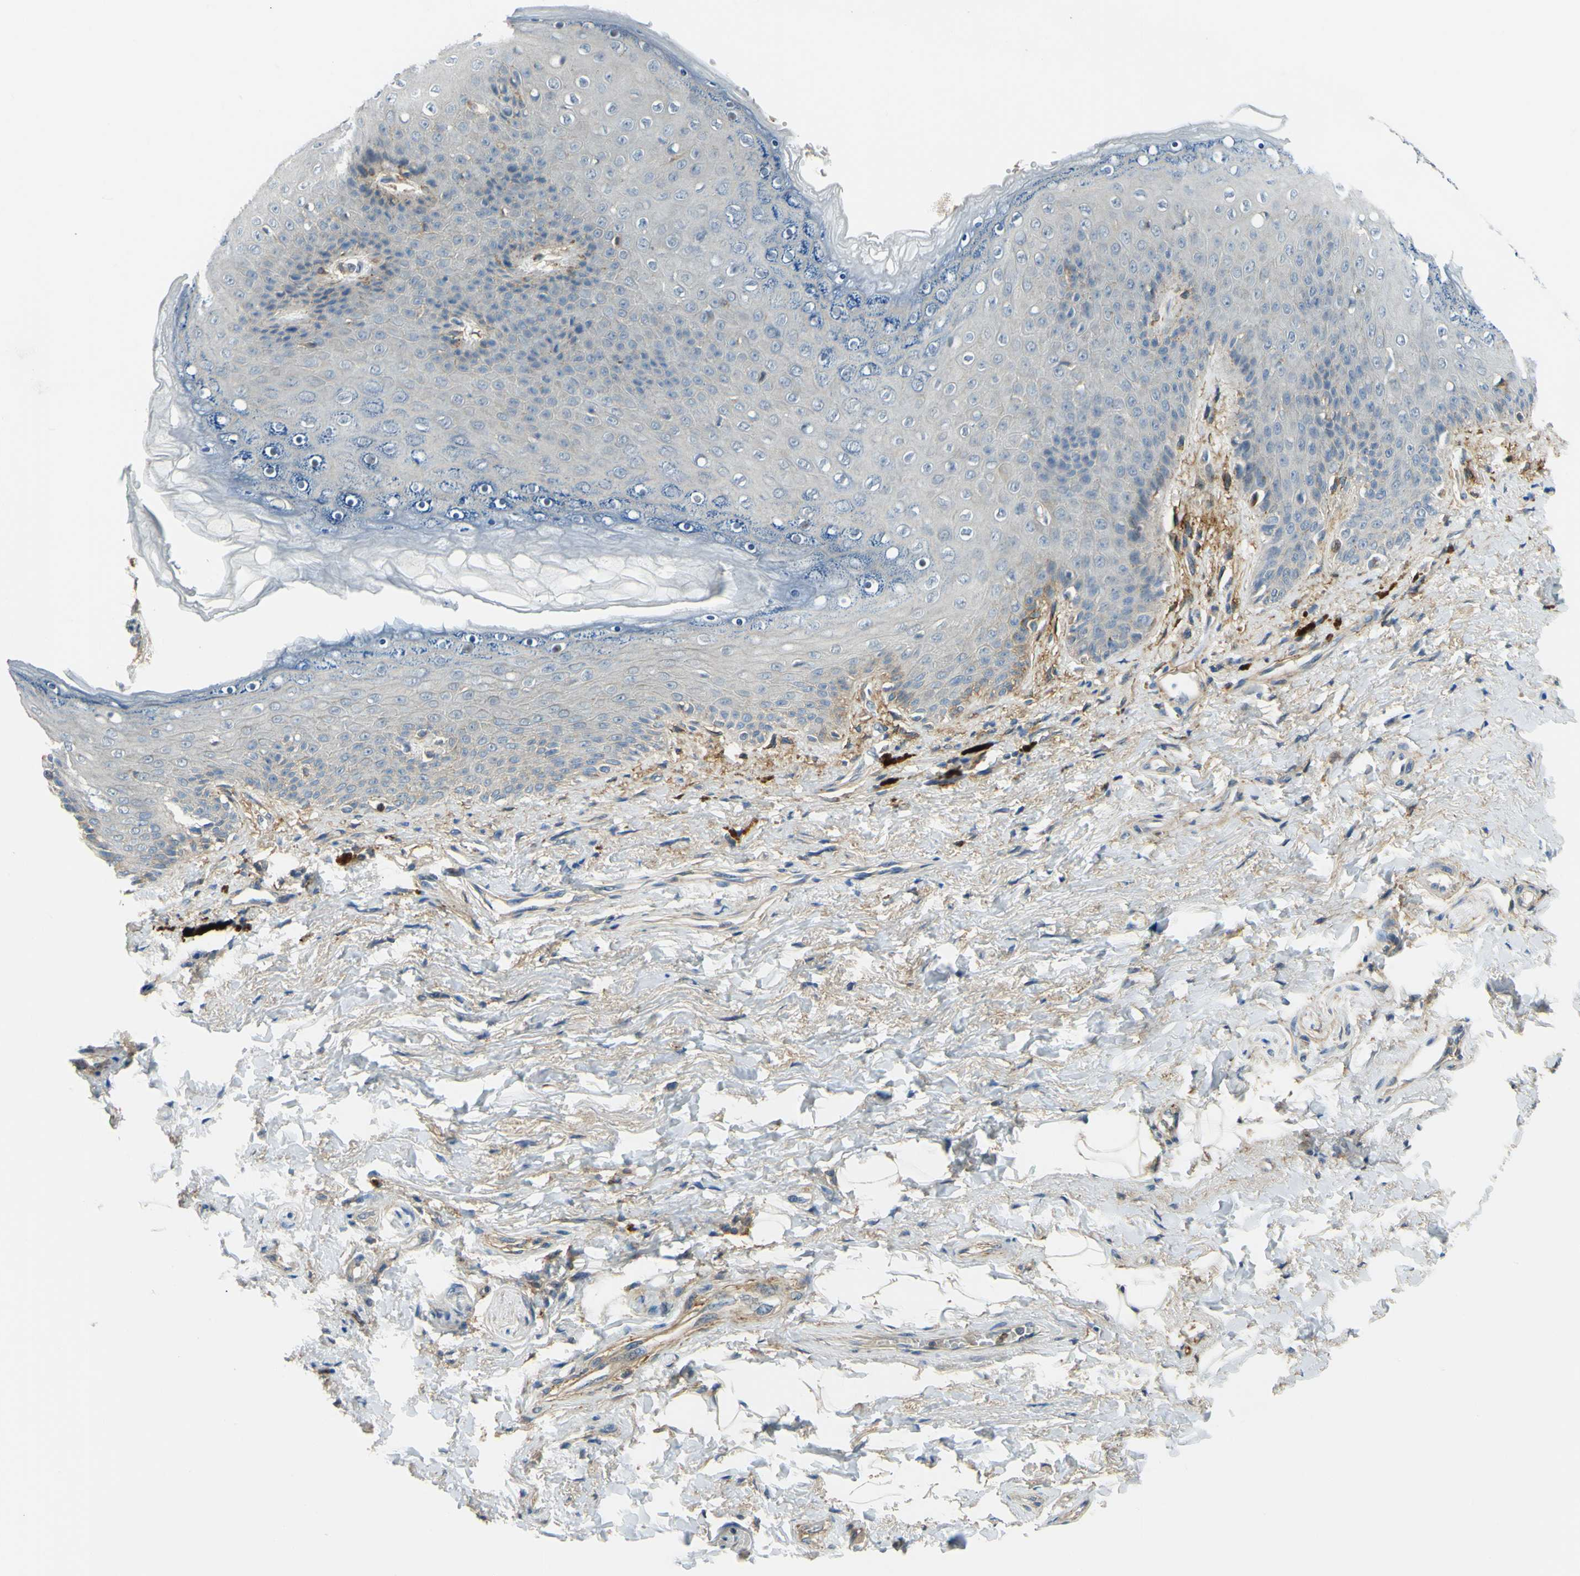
{"staining": {"intensity": "negative", "quantity": "none", "location": "none"}, "tissue": "skin", "cell_type": "Epidermal cells", "image_type": "normal", "snomed": [{"axis": "morphology", "description": "Normal tissue, NOS"}, {"axis": "topography", "description": "Anal"}], "caption": "There is no significant expression in epidermal cells of skin. (Stains: DAB immunohistochemistry (IHC) with hematoxylin counter stain, Microscopy: brightfield microscopy at high magnification).", "gene": "ARHGAP1", "patient": {"sex": "female", "age": 46}}